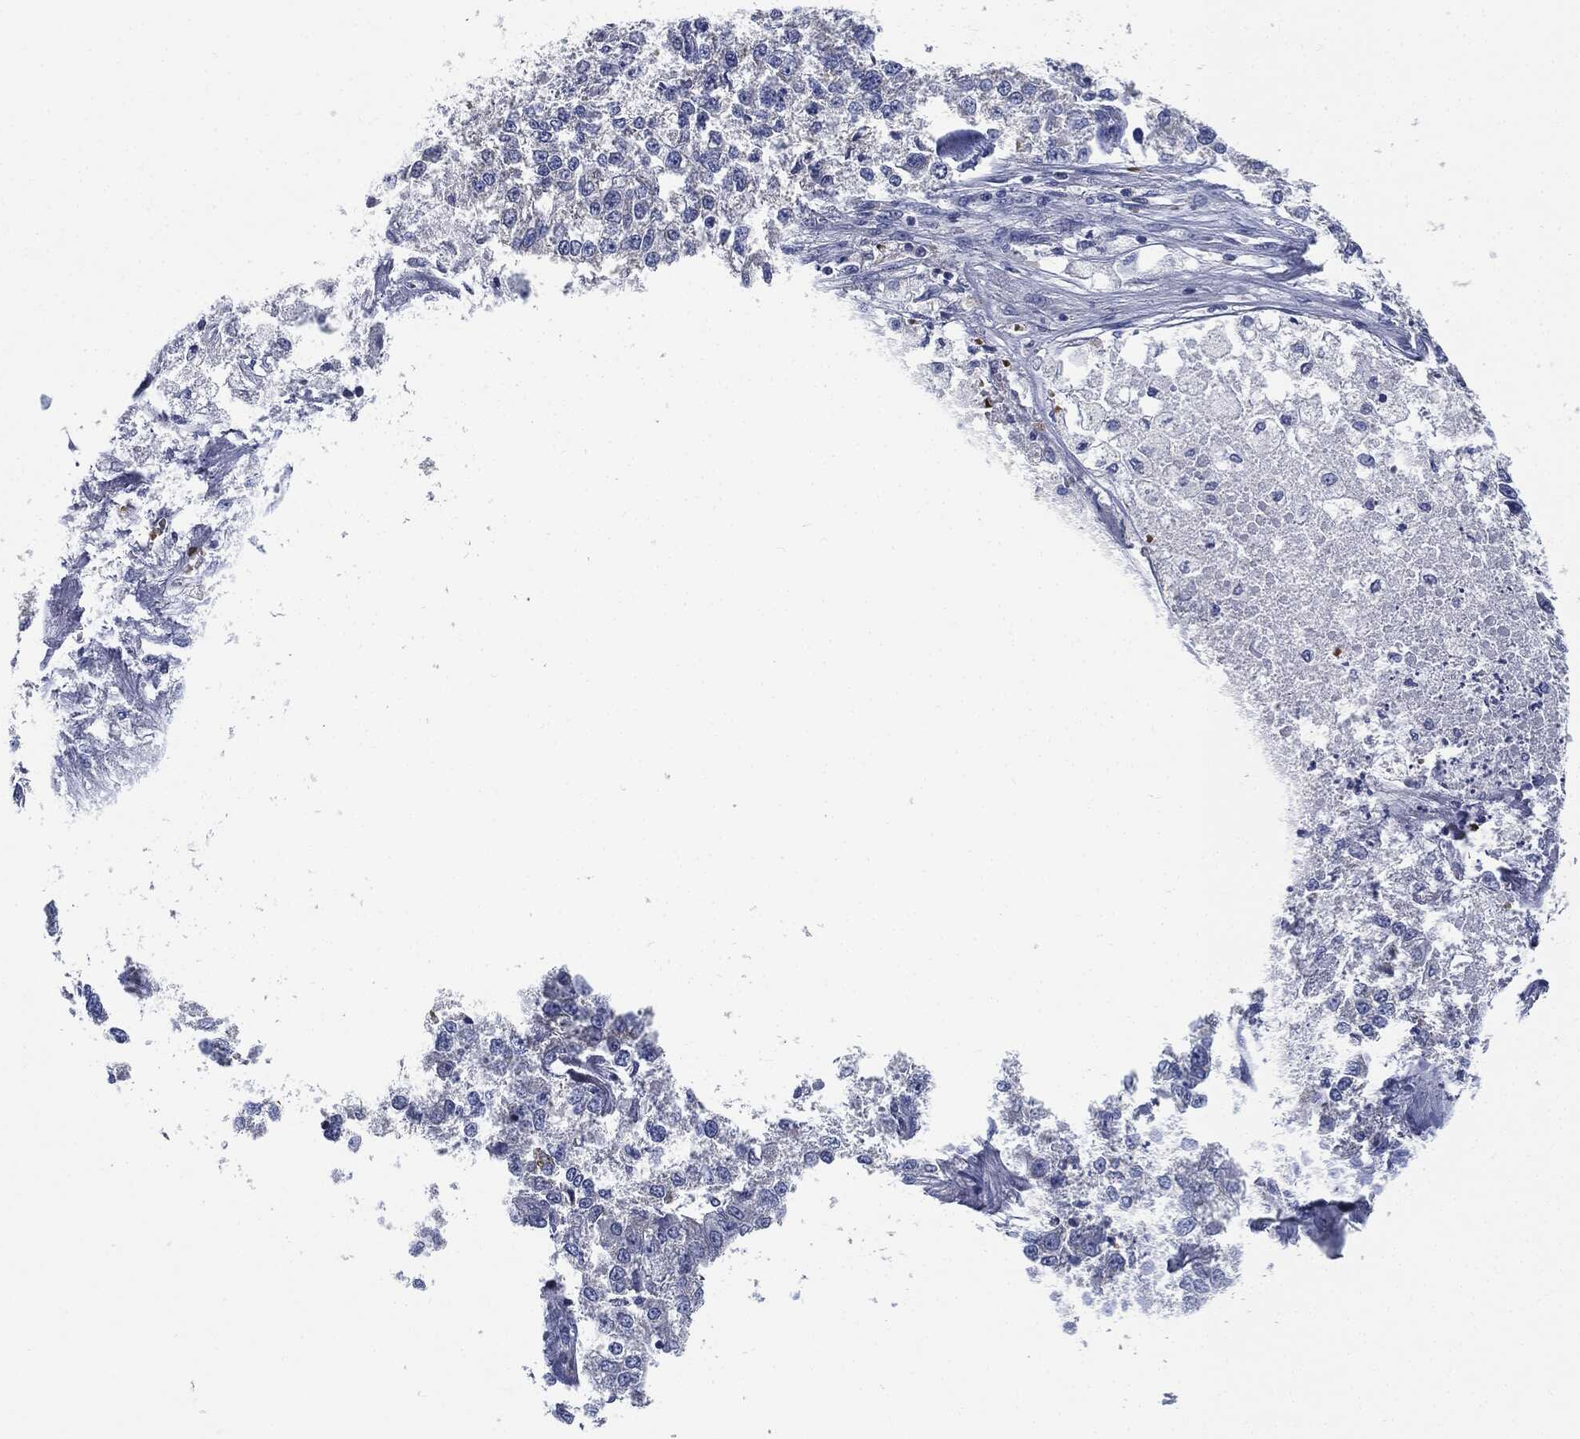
{"staining": {"intensity": "negative", "quantity": "none", "location": "none"}, "tissue": "lung cancer", "cell_type": "Tumor cells", "image_type": "cancer", "snomed": [{"axis": "morphology", "description": "Adenocarcinoma, NOS"}, {"axis": "topography", "description": "Lung"}], "caption": "Immunohistochemistry image of neoplastic tissue: human lung adenocarcinoma stained with DAB demonstrates no significant protein expression in tumor cells. The staining was performed using DAB (3,3'-diaminobenzidine) to visualize the protein expression in brown, while the nuclei were stained in blue with hematoxylin (Magnification: 20x).", "gene": "SIGLEC9", "patient": {"sex": "male", "age": 49}}